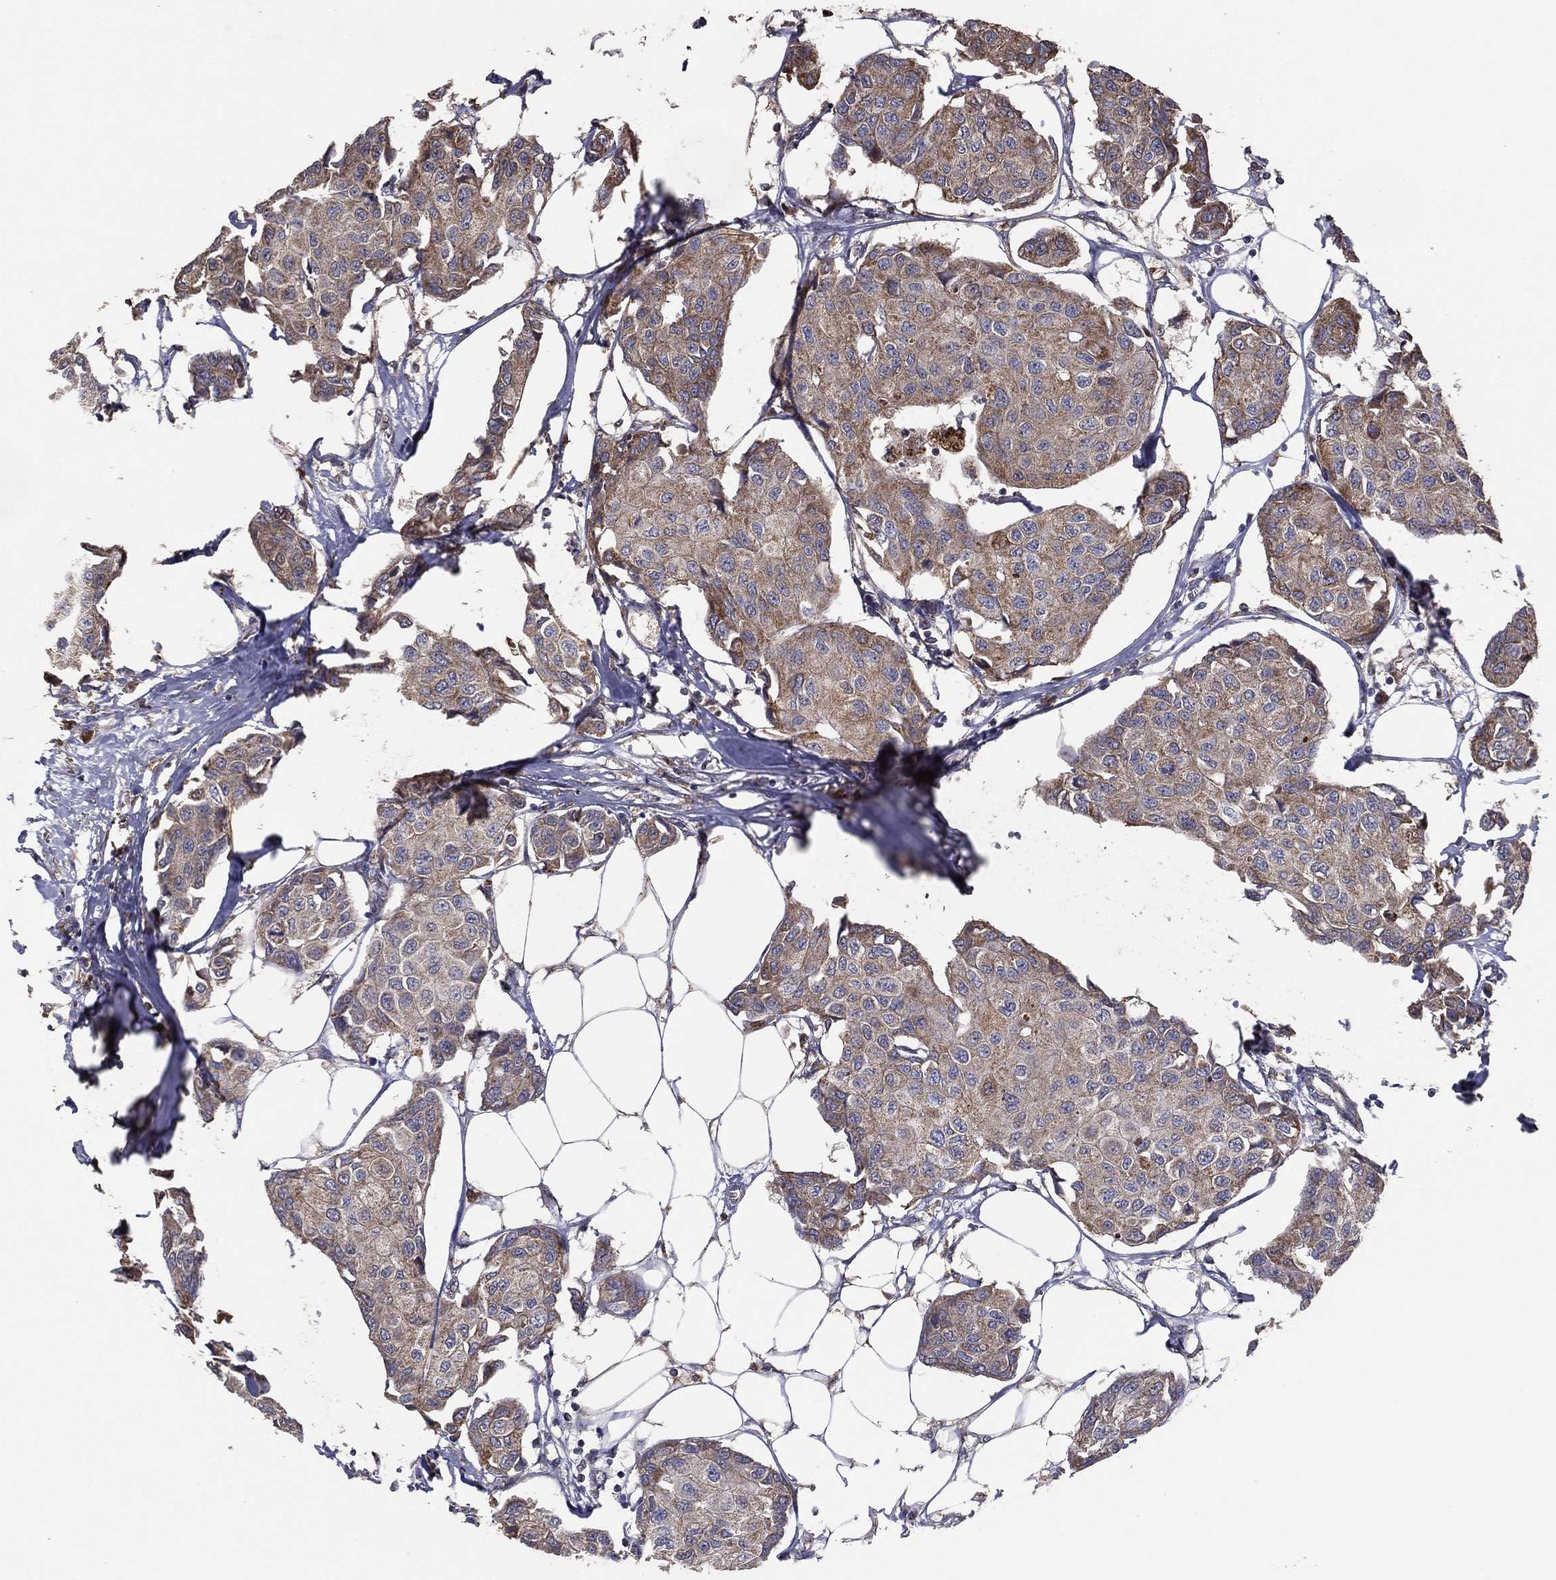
{"staining": {"intensity": "moderate", "quantity": "25%-75%", "location": "cytoplasmic/membranous"}, "tissue": "breast cancer", "cell_type": "Tumor cells", "image_type": "cancer", "snomed": [{"axis": "morphology", "description": "Duct carcinoma"}, {"axis": "topography", "description": "Breast"}], "caption": "Breast cancer stained with immunohistochemistry demonstrates moderate cytoplasmic/membranous expression in approximately 25%-75% of tumor cells.", "gene": "MT-ND1", "patient": {"sex": "female", "age": 80}}